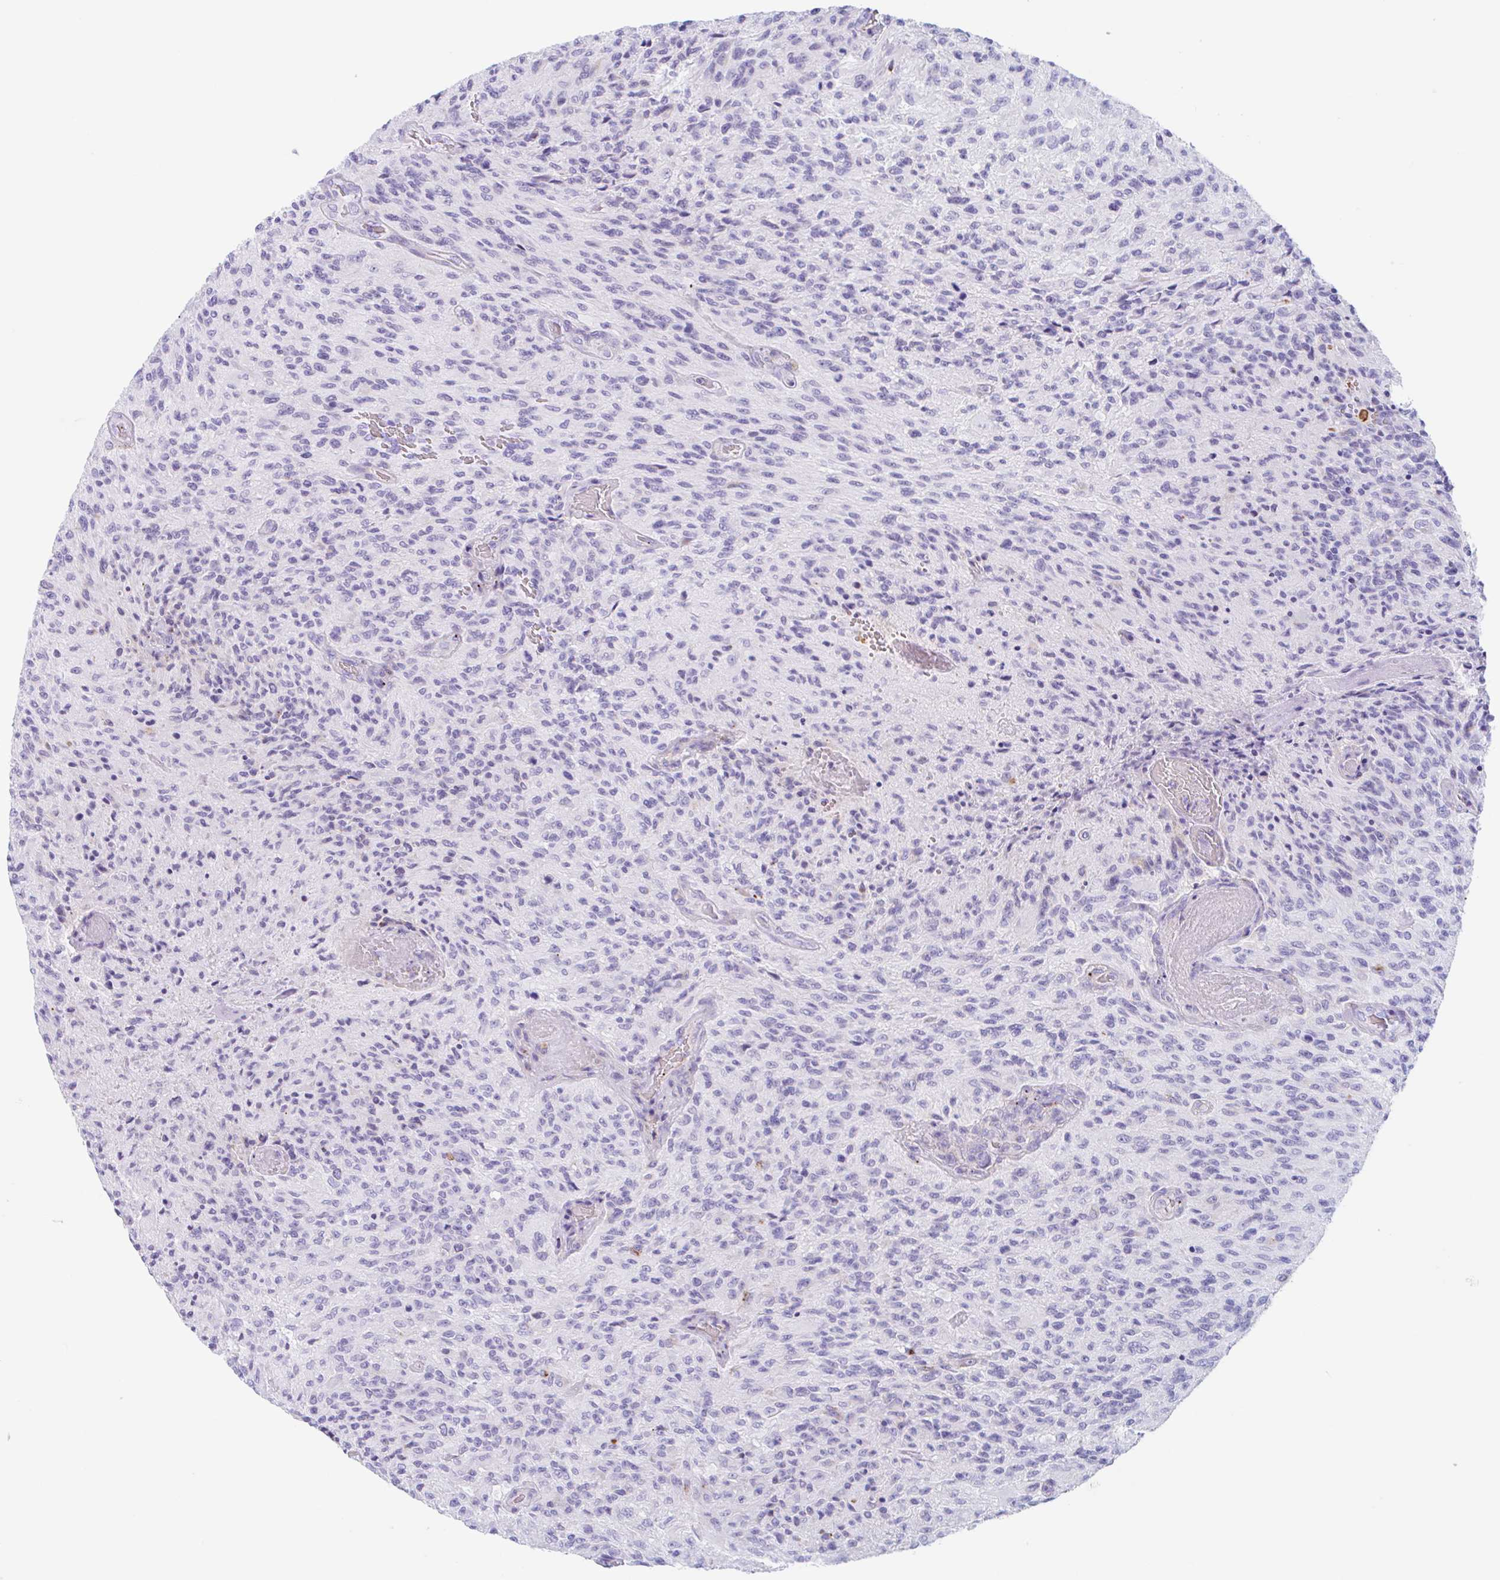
{"staining": {"intensity": "negative", "quantity": "none", "location": "none"}, "tissue": "glioma", "cell_type": "Tumor cells", "image_type": "cancer", "snomed": [{"axis": "morphology", "description": "Normal tissue, NOS"}, {"axis": "morphology", "description": "Glioma, malignant, High grade"}, {"axis": "topography", "description": "Cerebral cortex"}], "caption": "There is no significant positivity in tumor cells of malignant glioma (high-grade).", "gene": "ANKRD9", "patient": {"sex": "male", "age": 56}}